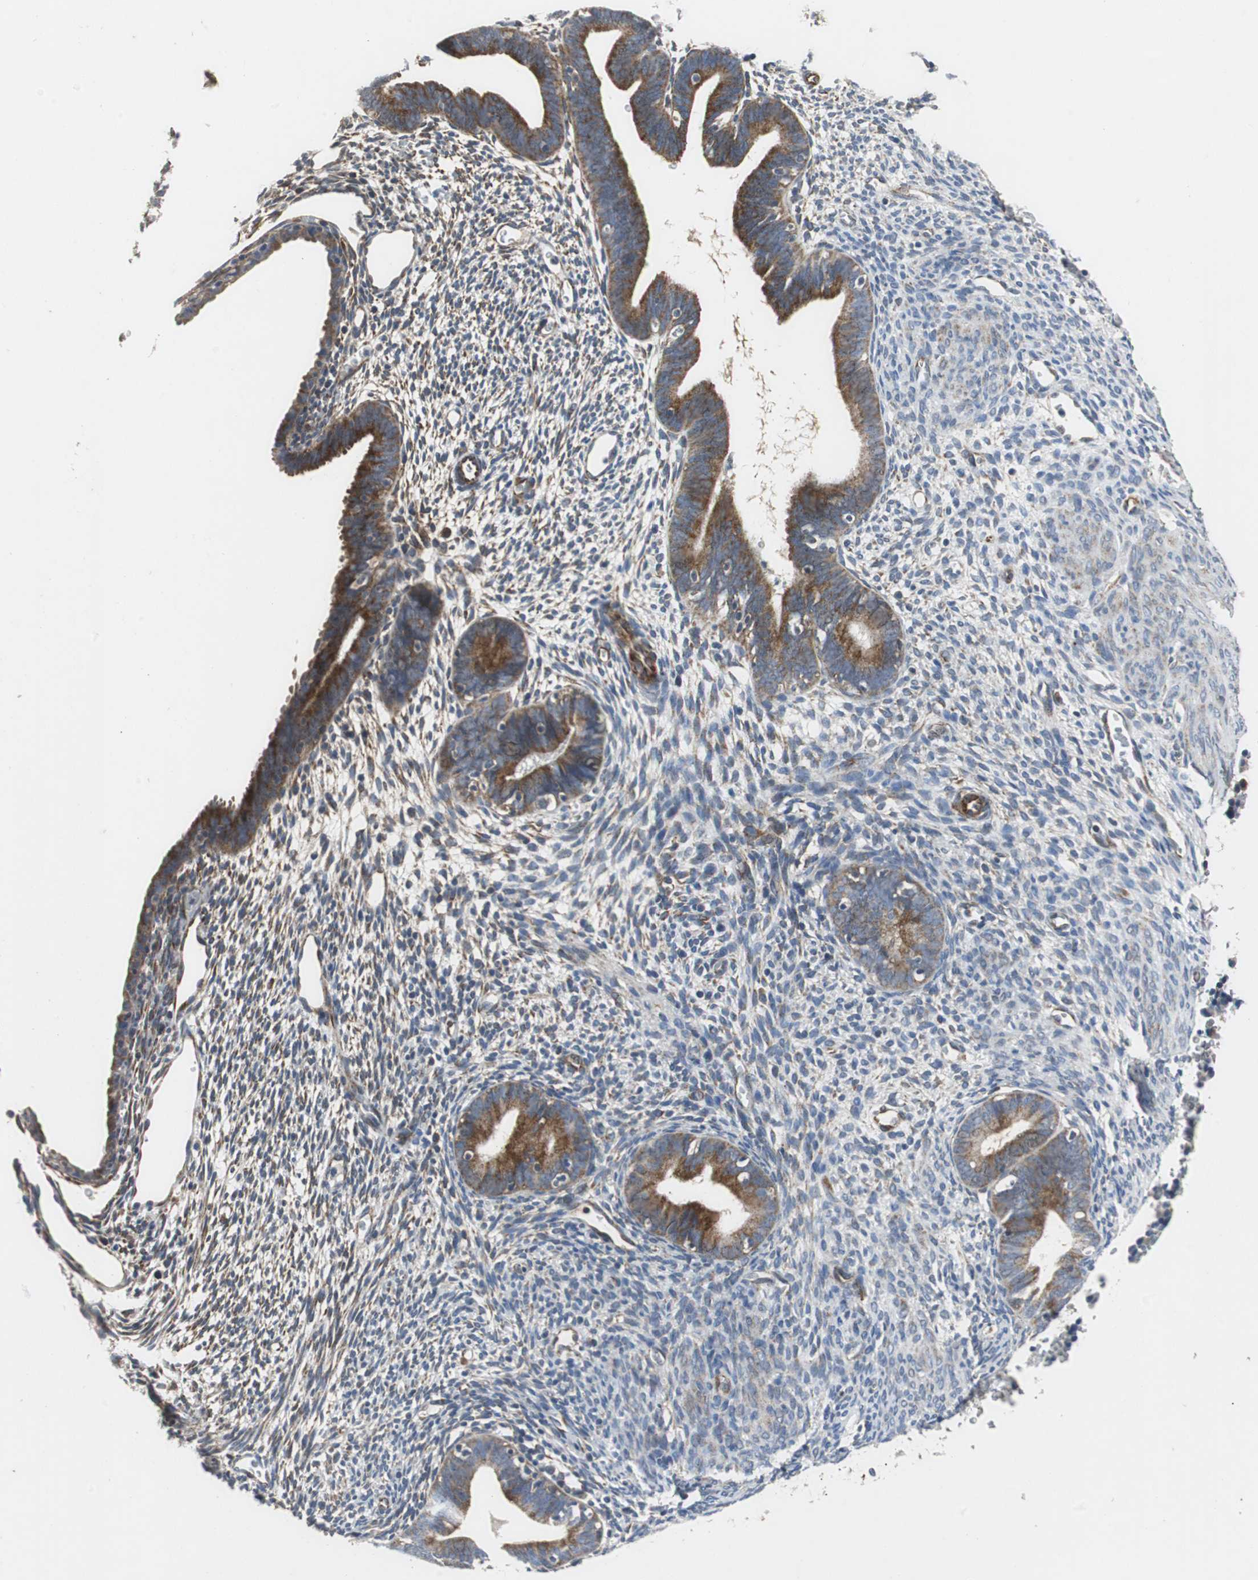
{"staining": {"intensity": "weak", "quantity": "25%-75%", "location": "cytoplasmic/membranous"}, "tissue": "endometrium", "cell_type": "Cells in endometrial stroma", "image_type": "normal", "snomed": [{"axis": "morphology", "description": "Normal tissue, NOS"}, {"axis": "morphology", "description": "Atrophy, NOS"}, {"axis": "topography", "description": "Uterus"}, {"axis": "topography", "description": "Endometrium"}], "caption": "DAB immunohistochemical staining of unremarkable human endometrium reveals weak cytoplasmic/membranous protein positivity in approximately 25%-75% of cells in endometrial stroma.", "gene": "ISCU", "patient": {"sex": "female", "age": 68}}